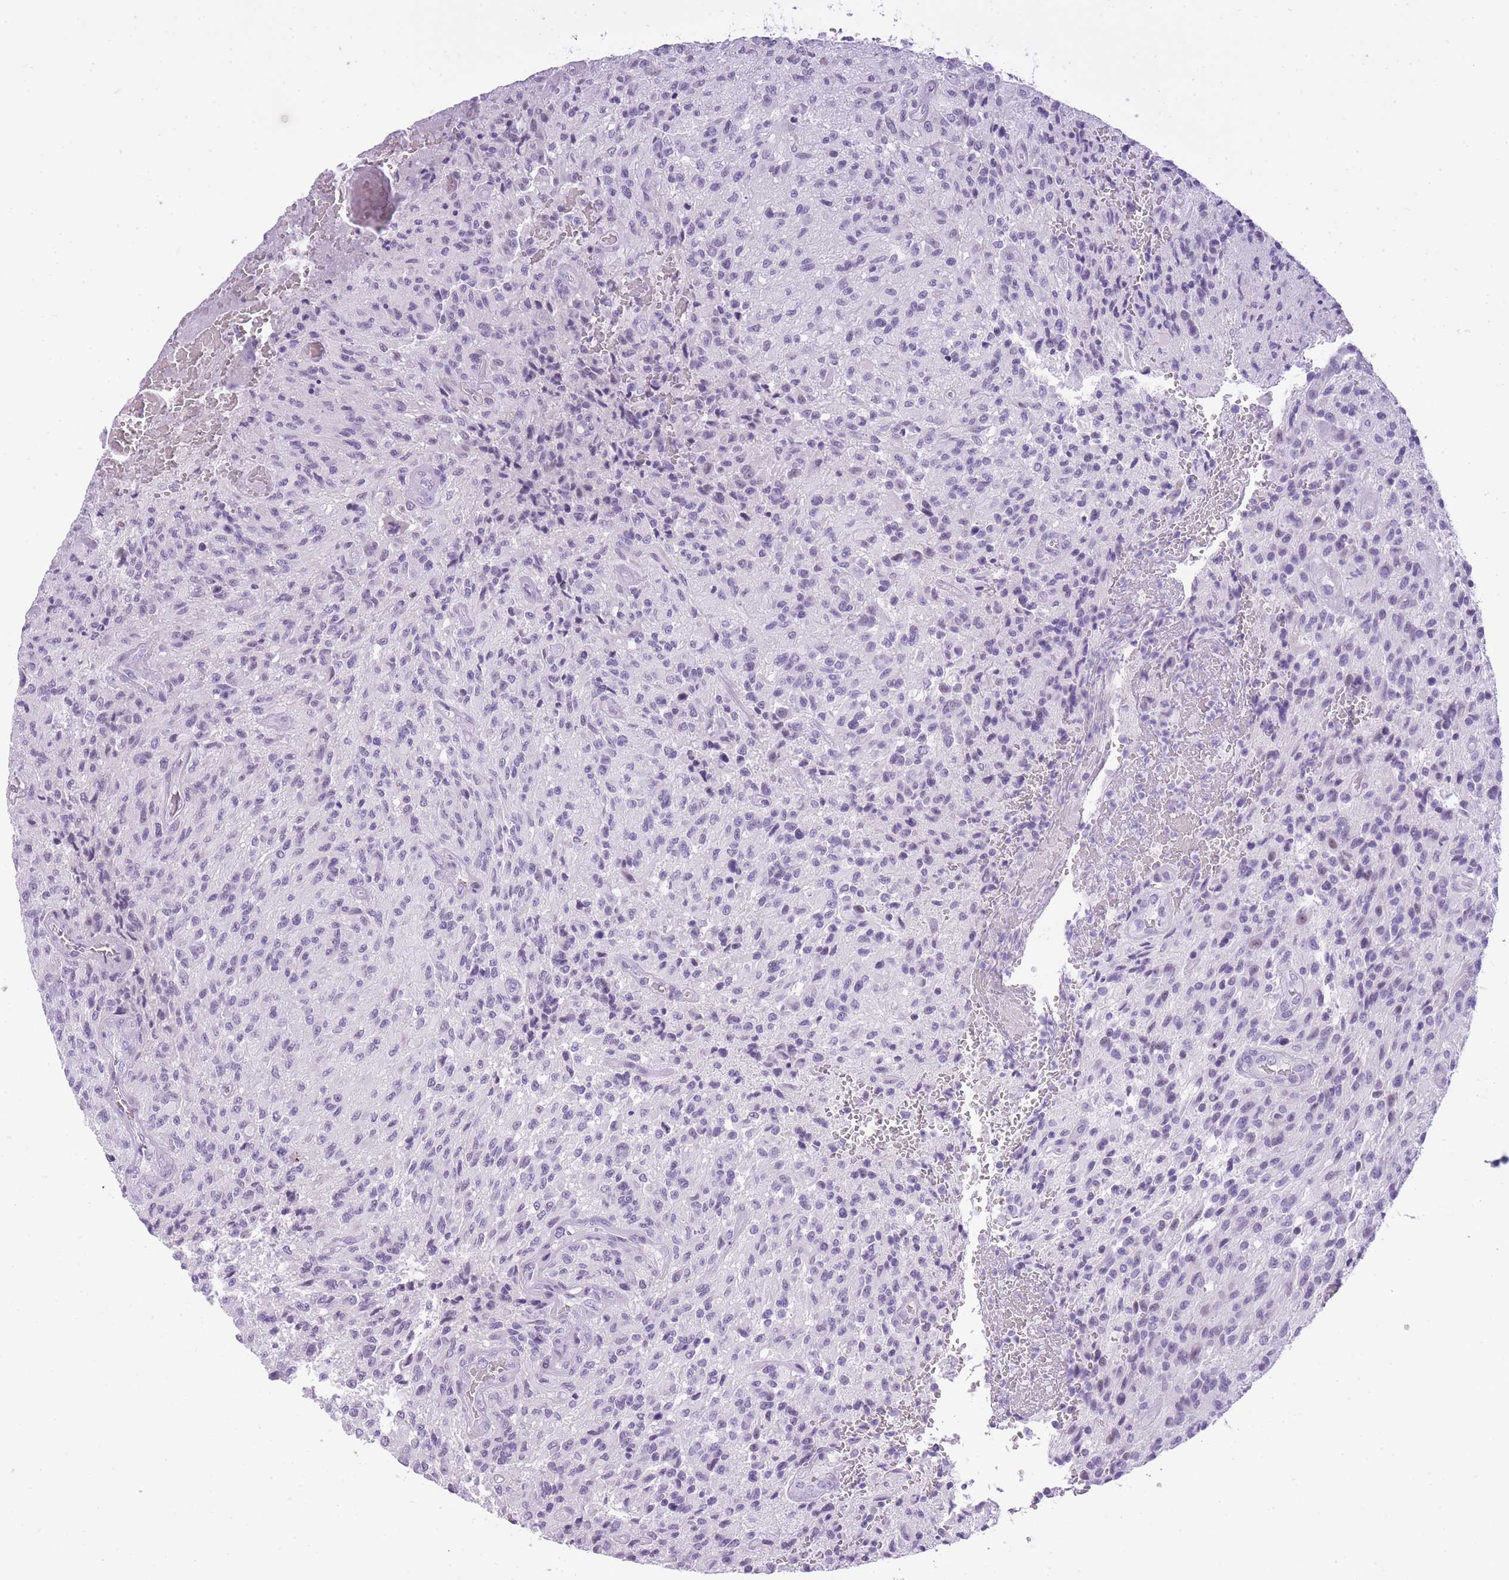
{"staining": {"intensity": "negative", "quantity": "none", "location": "none"}, "tissue": "glioma", "cell_type": "Tumor cells", "image_type": "cancer", "snomed": [{"axis": "morphology", "description": "Normal tissue, NOS"}, {"axis": "morphology", "description": "Glioma, malignant, High grade"}, {"axis": "topography", "description": "Cerebral cortex"}], "caption": "A high-resolution micrograph shows IHC staining of malignant glioma (high-grade), which displays no significant expression in tumor cells.", "gene": "RADX", "patient": {"sex": "male", "age": 56}}